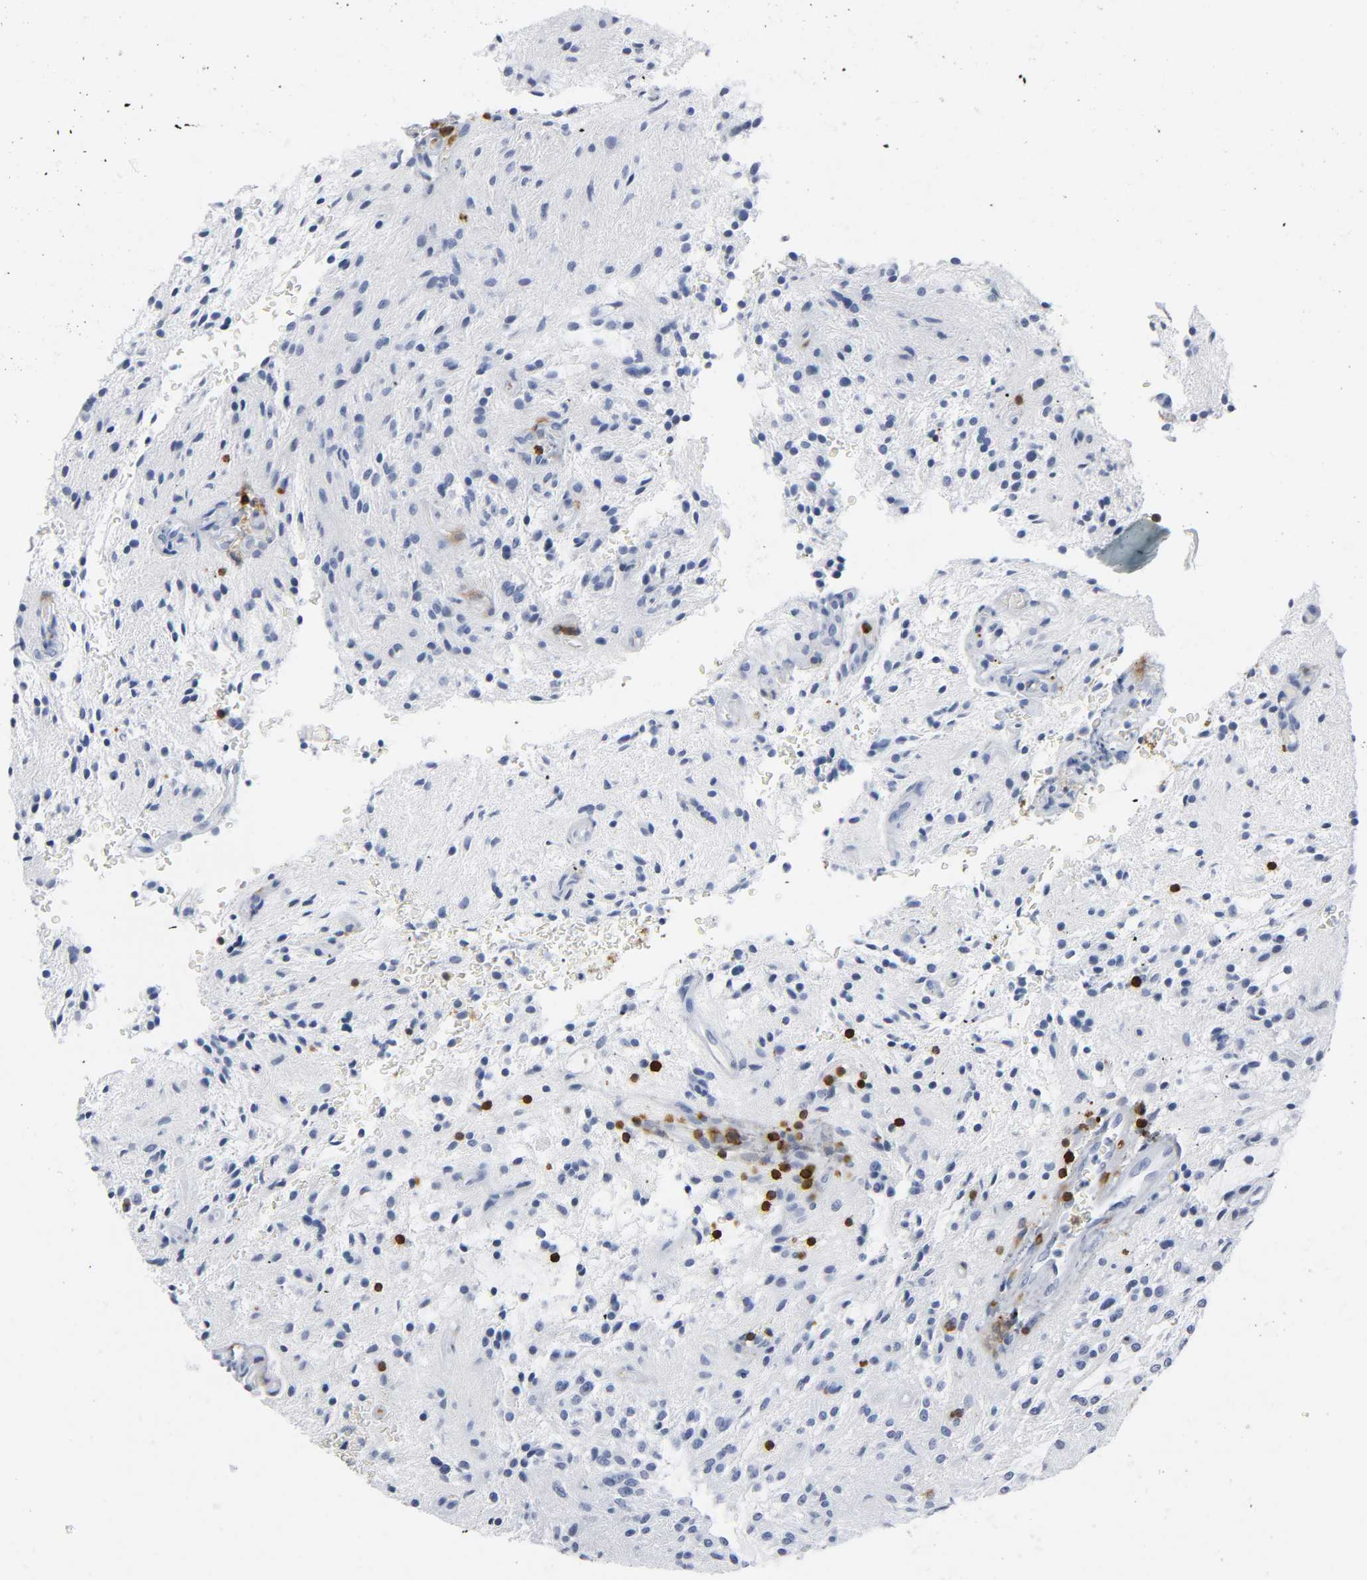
{"staining": {"intensity": "negative", "quantity": "none", "location": "none"}, "tissue": "glioma", "cell_type": "Tumor cells", "image_type": "cancer", "snomed": [{"axis": "morphology", "description": "Glioma, malignant, NOS"}, {"axis": "topography", "description": "Cerebellum"}], "caption": "DAB (3,3'-diaminobenzidine) immunohistochemical staining of human glioma demonstrates no significant expression in tumor cells. The staining is performed using DAB brown chromogen with nuclei counter-stained in using hematoxylin.", "gene": "DOK2", "patient": {"sex": "female", "age": 10}}